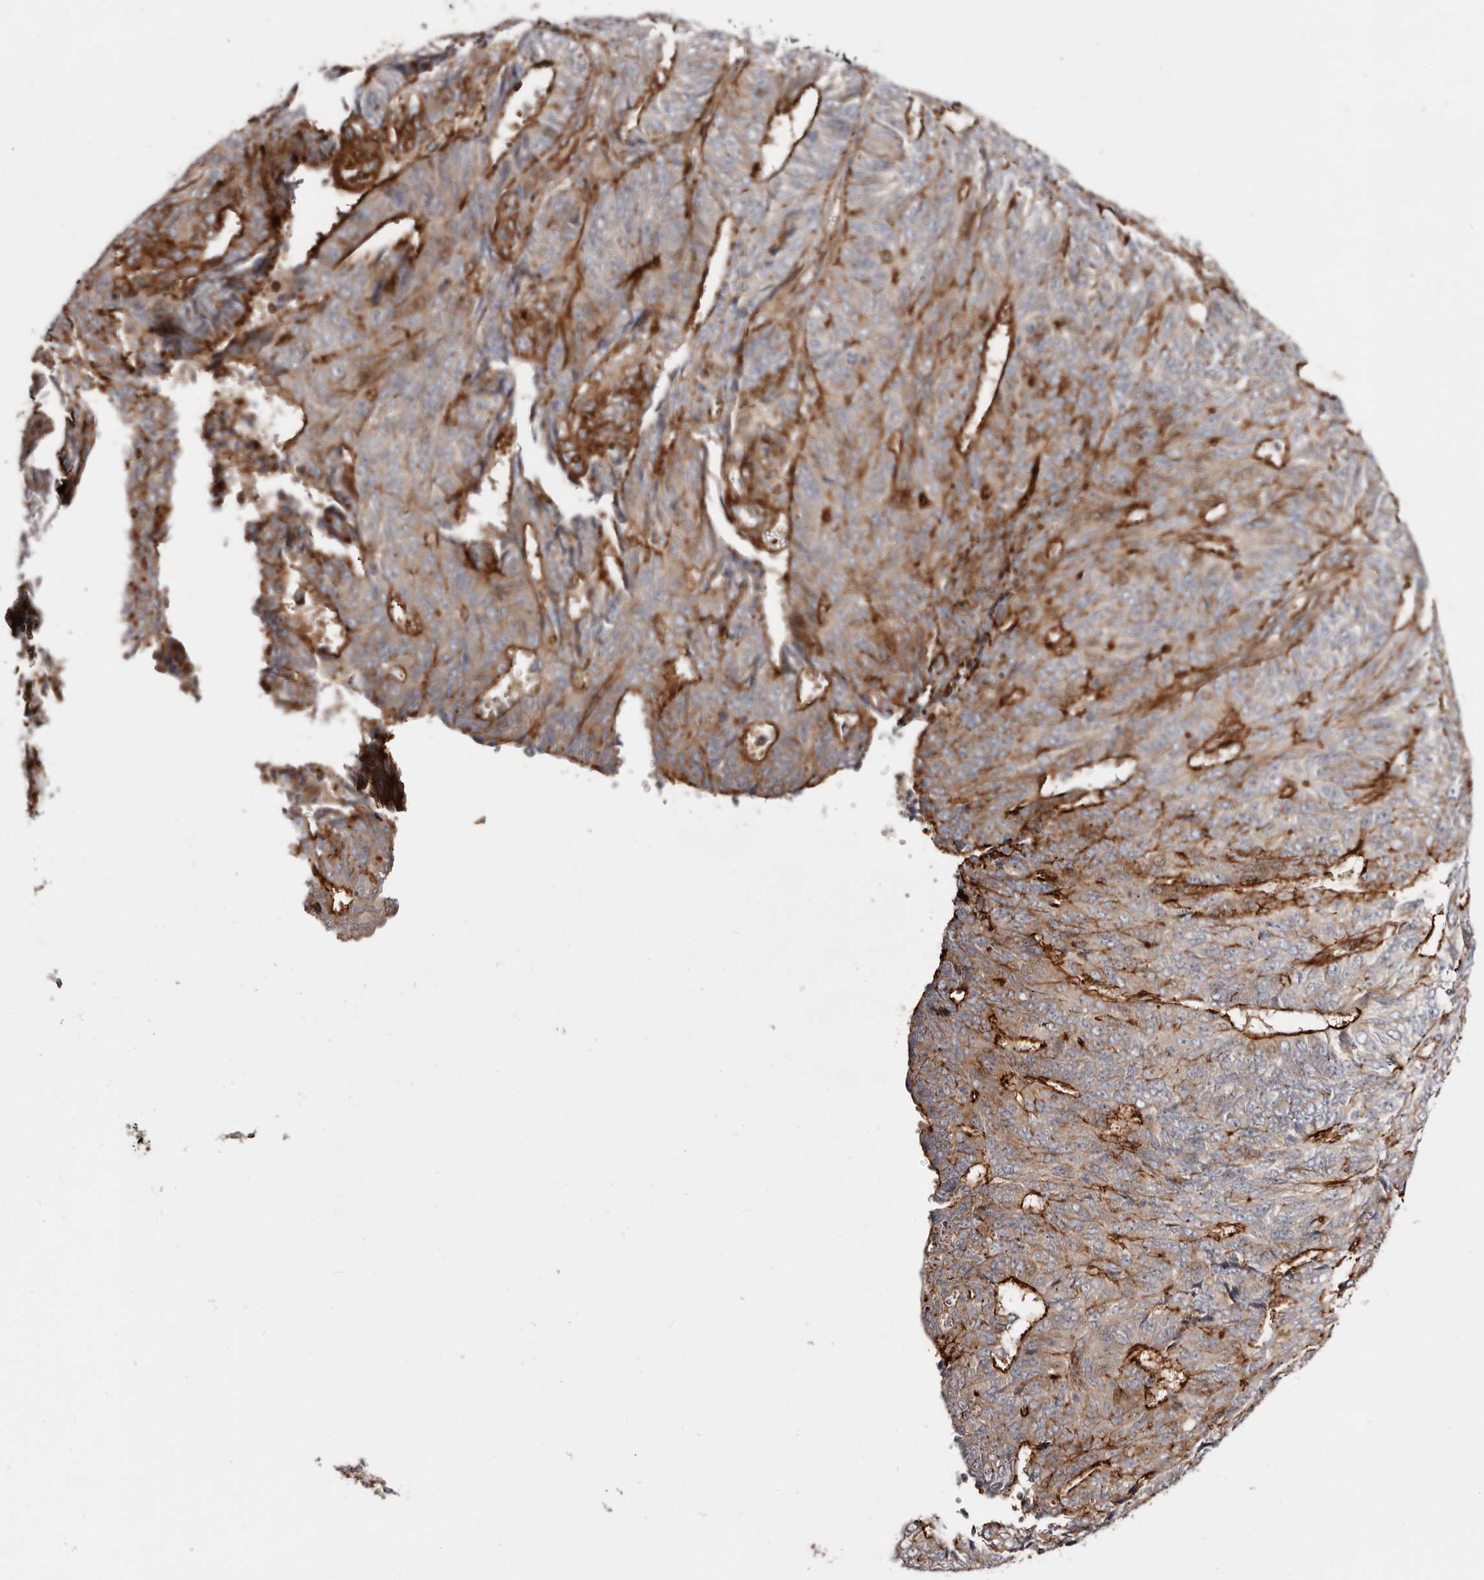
{"staining": {"intensity": "strong", "quantity": "25%-75%", "location": "cytoplasmic/membranous"}, "tissue": "endometrial cancer", "cell_type": "Tumor cells", "image_type": "cancer", "snomed": [{"axis": "morphology", "description": "Adenocarcinoma, NOS"}, {"axis": "topography", "description": "Endometrium"}], "caption": "There is high levels of strong cytoplasmic/membranous positivity in tumor cells of endometrial adenocarcinoma, as demonstrated by immunohistochemical staining (brown color).", "gene": "PTPN22", "patient": {"sex": "female", "age": 32}}